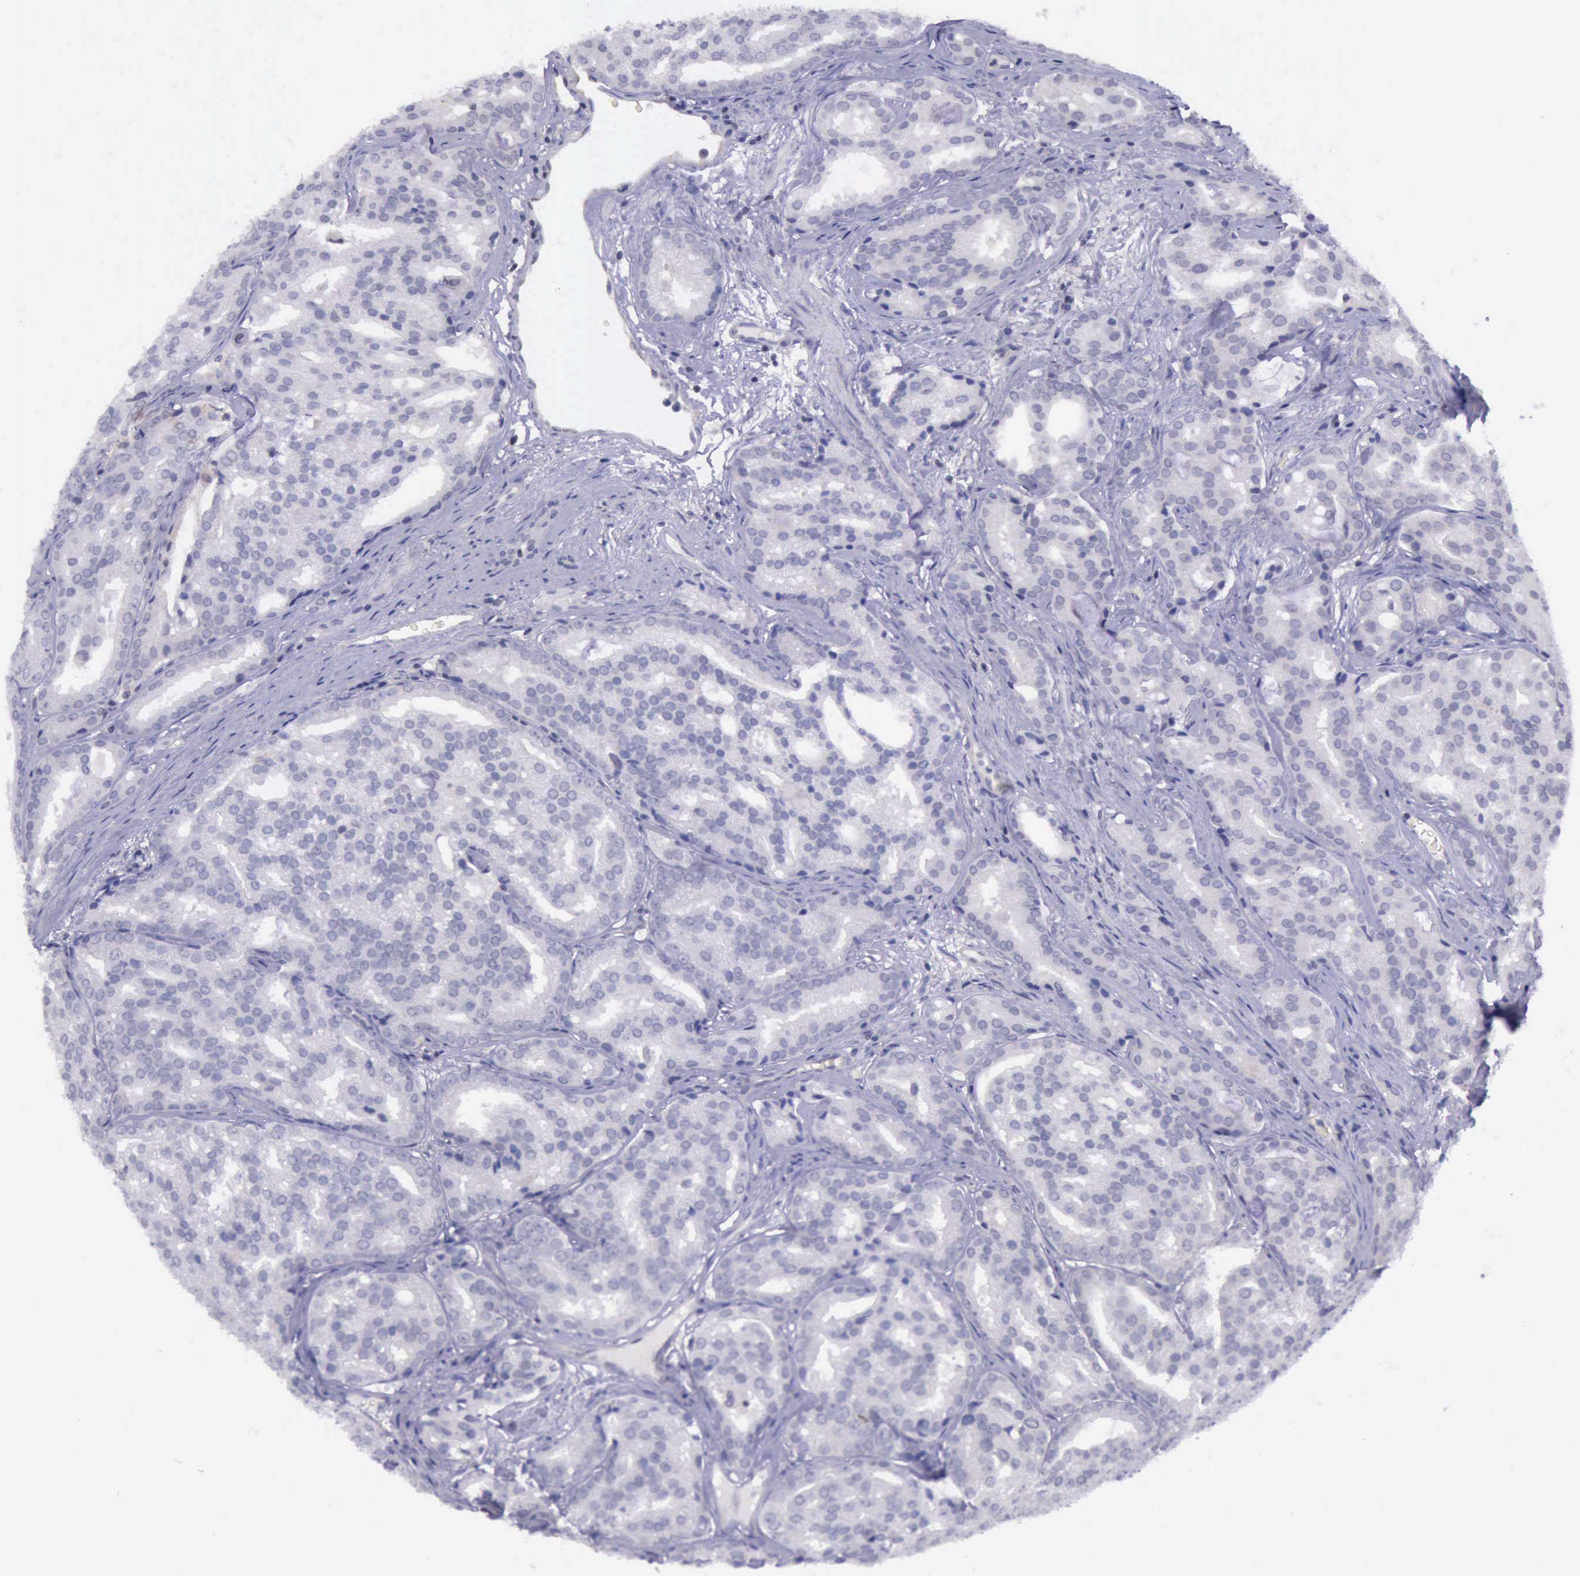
{"staining": {"intensity": "strong", "quantity": "<25%", "location": "nuclear"}, "tissue": "prostate cancer", "cell_type": "Tumor cells", "image_type": "cancer", "snomed": [{"axis": "morphology", "description": "Adenocarcinoma, High grade"}, {"axis": "topography", "description": "Prostate"}], "caption": "Strong nuclear staining for a protein is appreciated in approximately <25% of tumor cells of prostate cancer (adenocarcinoma (high-grade)) using immunohistochemistry.", "gene": "PARP1", "patient": {"sex": "male", "age": 64}}